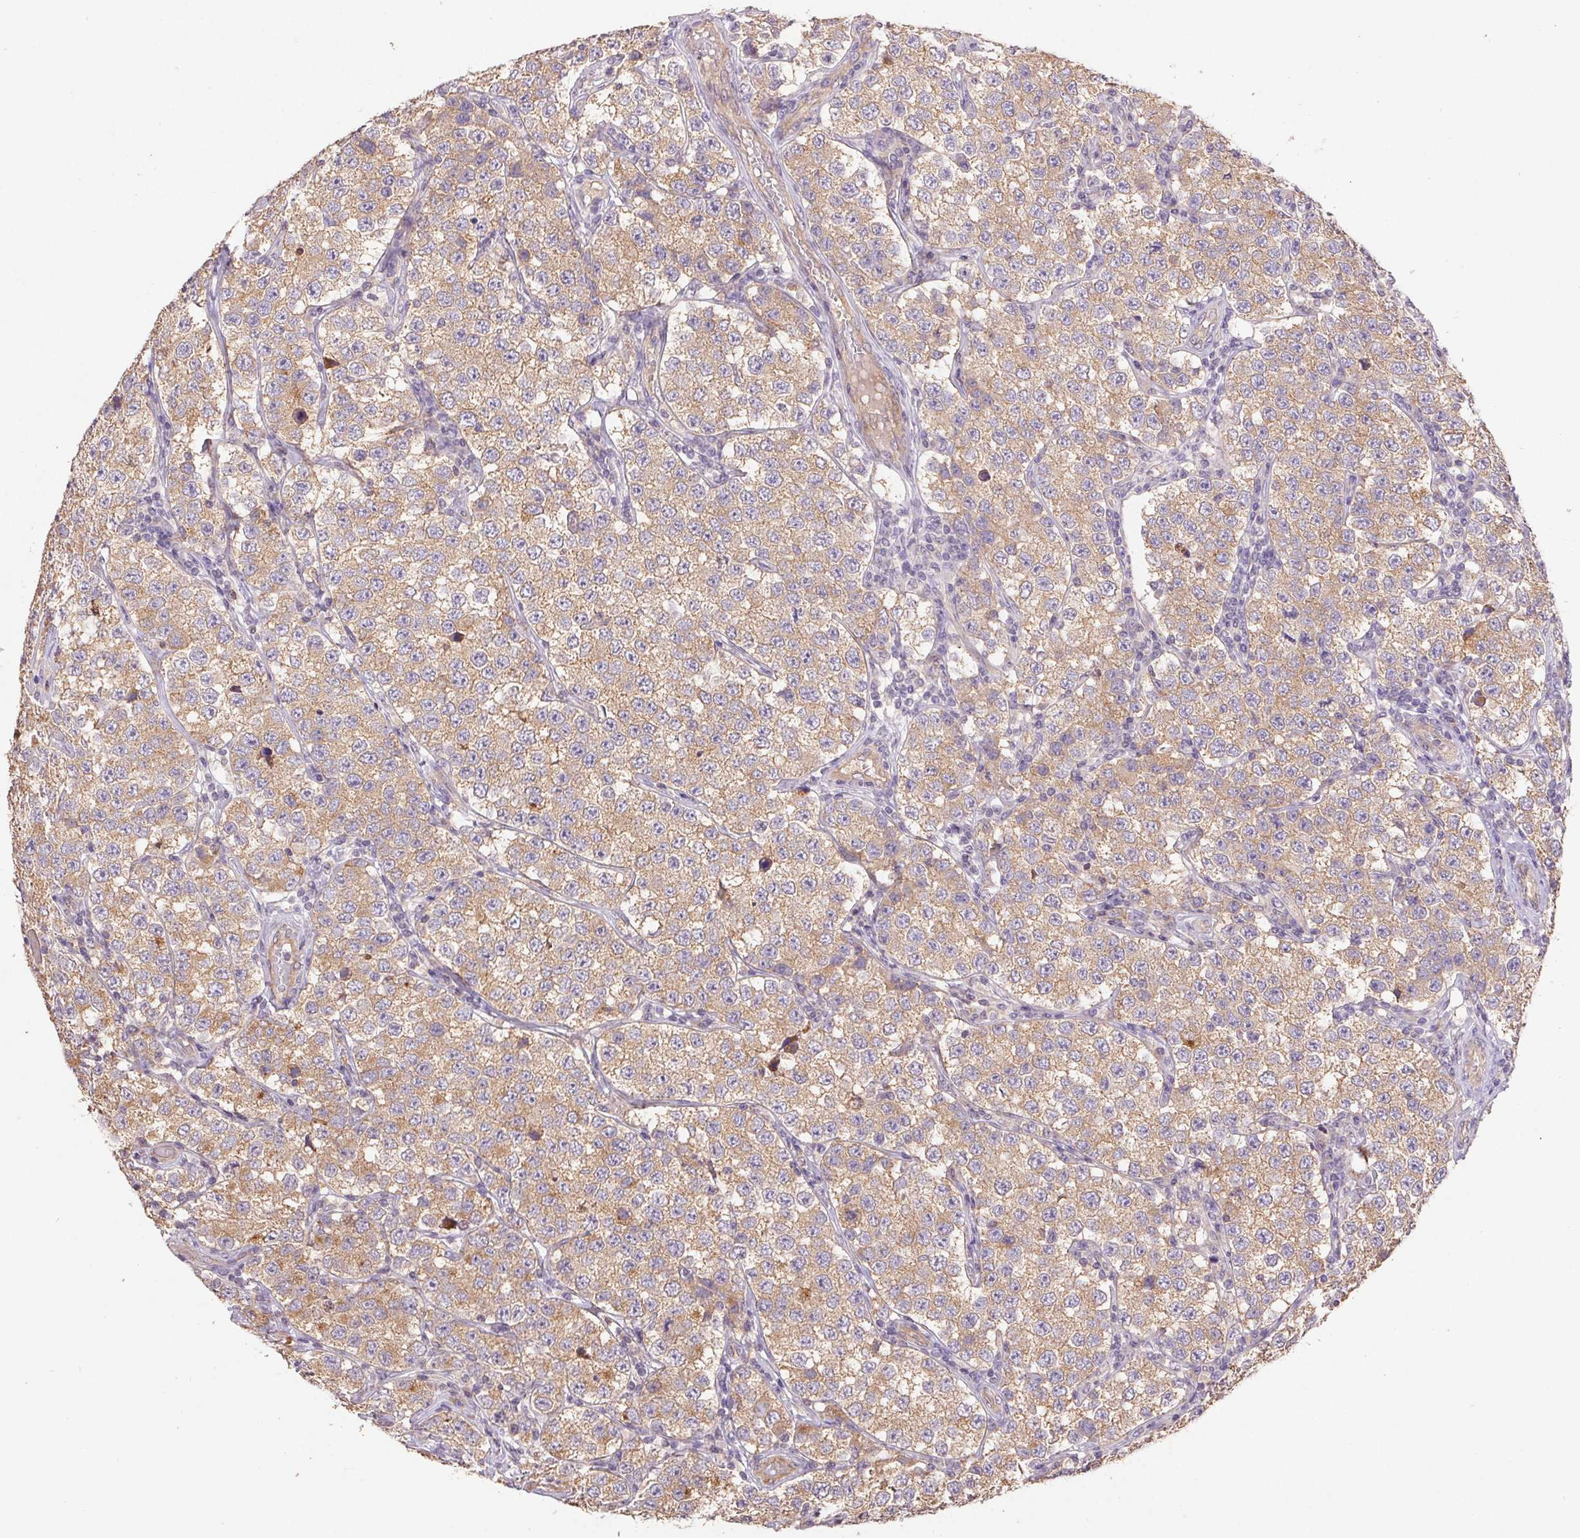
{"staining": {"intensity": "moderate", "quantity": ">75%", "location": "cytoplasmic/membranous"}, "tissue": "testis cancer", "cell_type": "Tumor cells", "image_type": "cancer", "snomed": [{"axis": "morphology", "description": "Seminoma, NOS"}, {"axis": "topography", "description": "Testis"}], "caption": "Immunohistochemical staining of testis seminoma reveals moderate cytoplasmic/membranous protein staining in about >75% of tumor cells.", "gene": "RAB11A", "patient": {"sex": "male", "age": 34}}